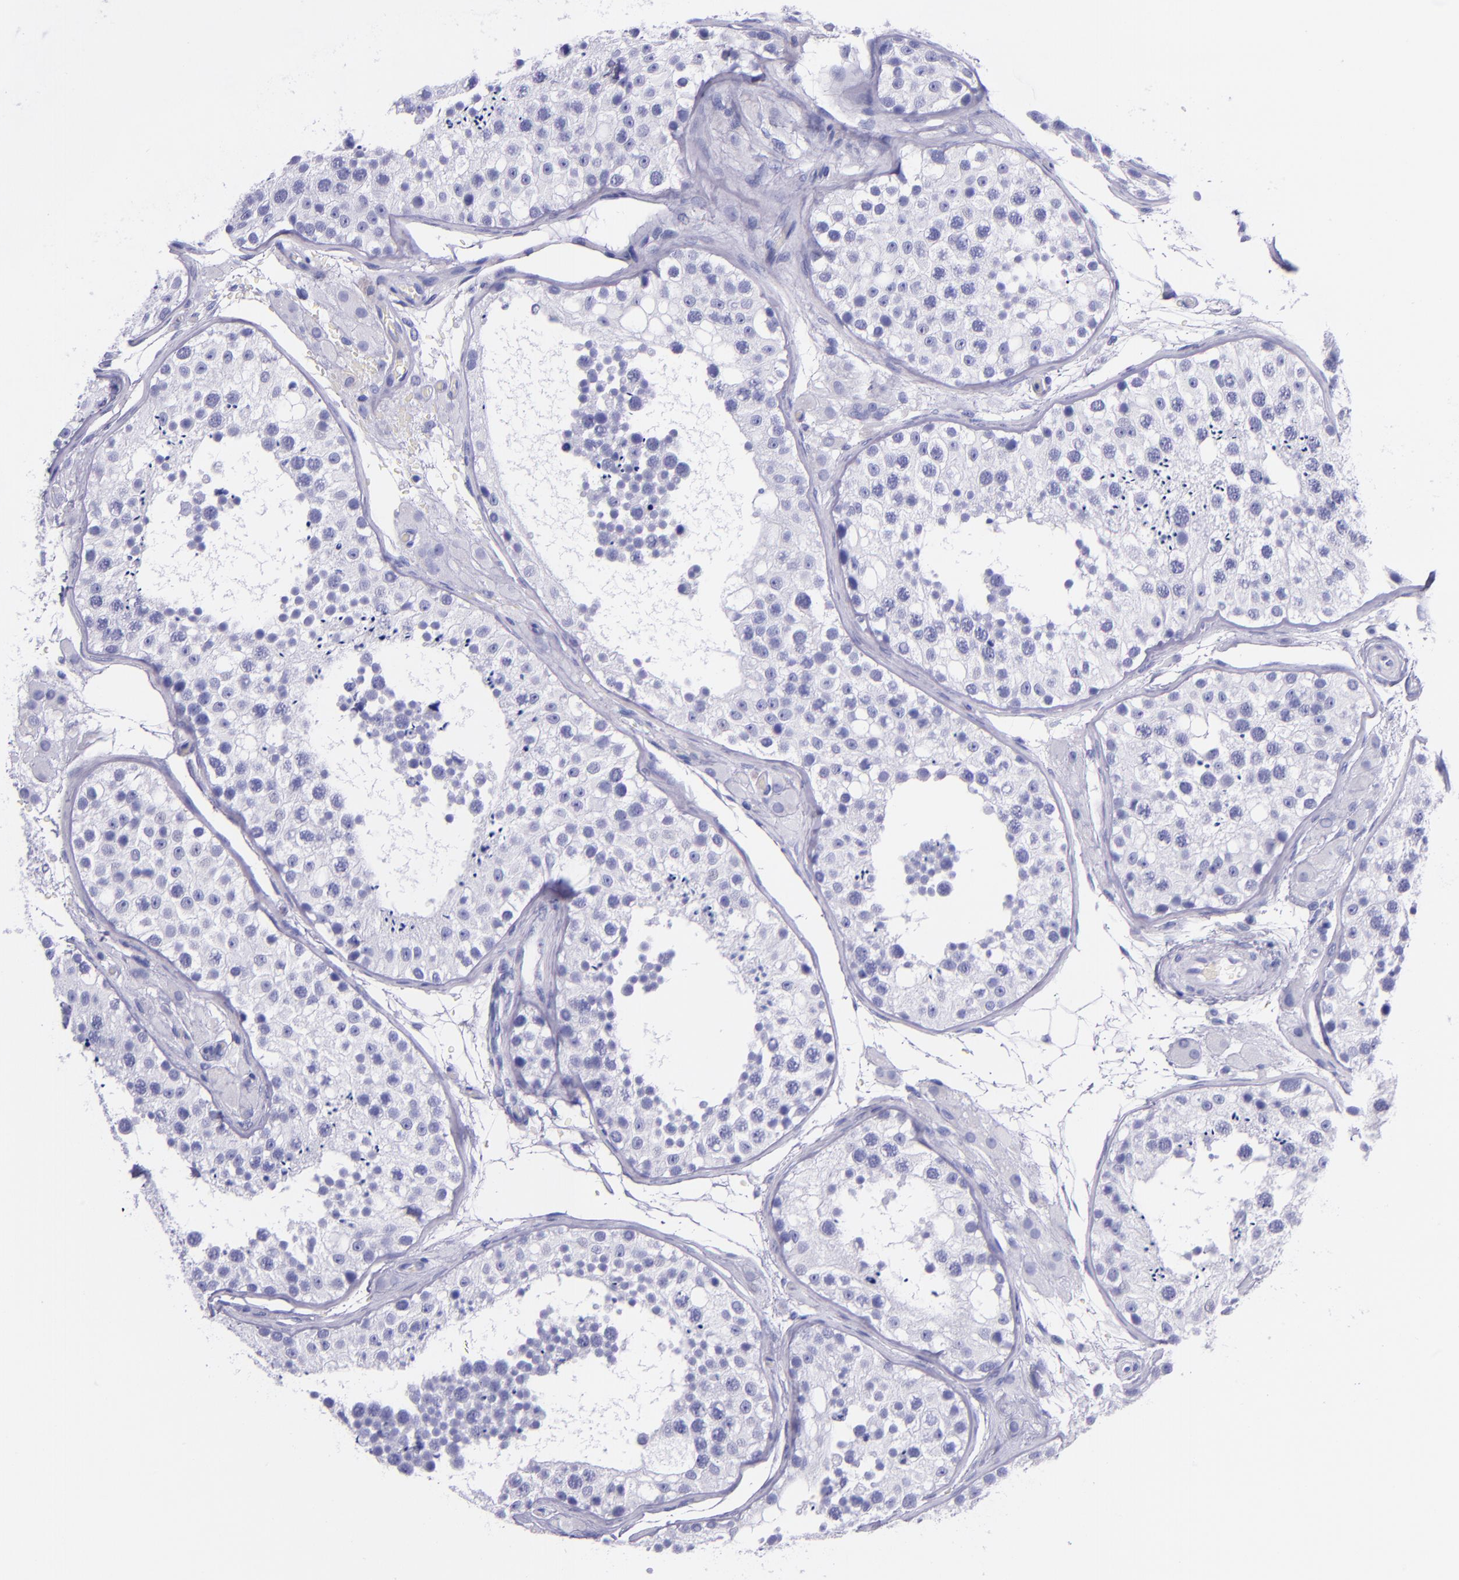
{"staining": {"intensity": "negative", "quantity": "none", "location": "none"}, "tissue": "testis", "cell_type": "Cells in seminiferous ducts", "image_type": "normal", "snomed": [{"axis": "morphology", "description": "Normal tissue, NOS"}, {"axis": "topography", "description": "Testis"}], "caption": "This image is of benign testis stained with immunohistochemistry to label a protein in brown with the nuclei are counter-stained blue. There is no positivity in cells in seminiferous ducts.", "gene": "MBP", "patient": {"sex": "male", "age": 26}}